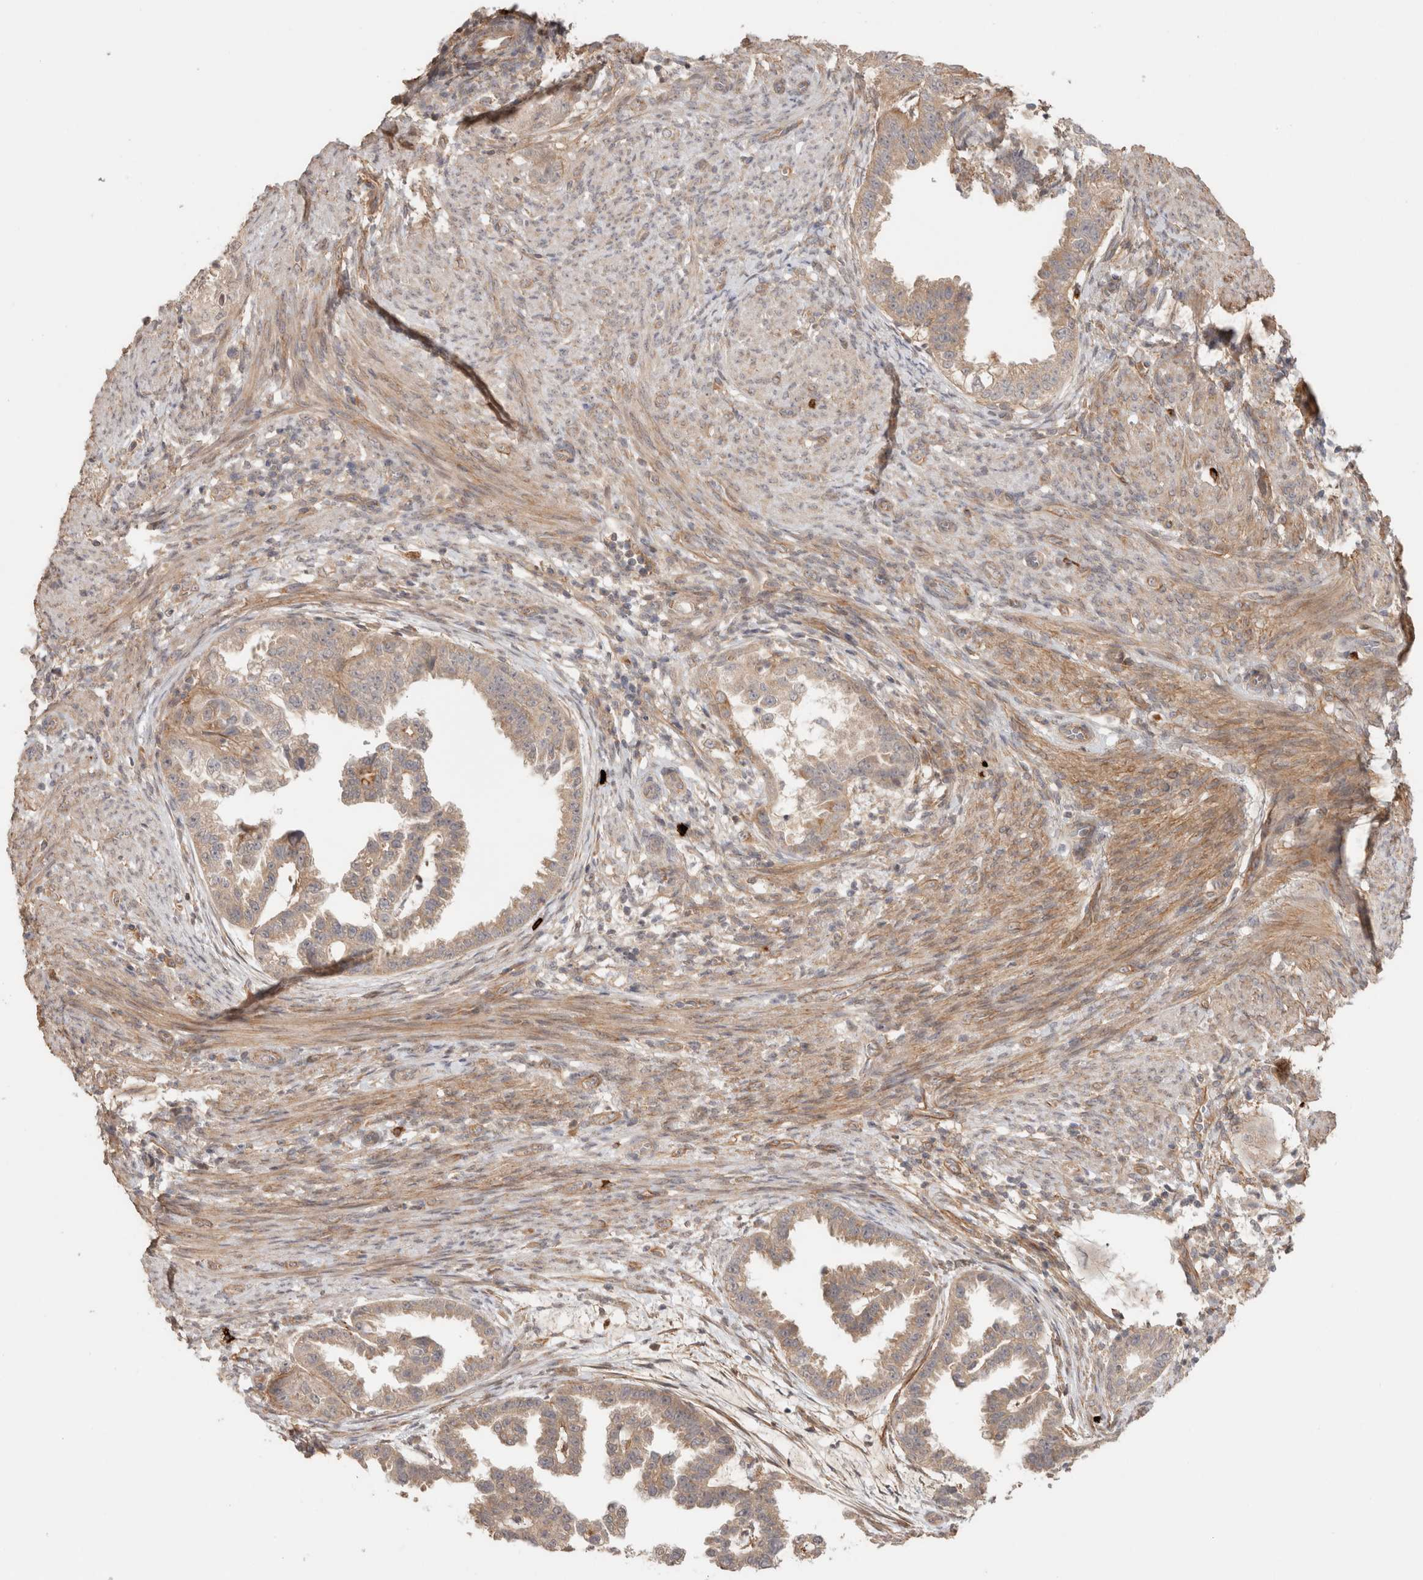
{"staining": {"intensity": "weak", "quantity": ">75%", "location": "cytoplasmic/membranous"}, "tissue": "endometrial cancer", "cell_type": "Tumor cells", "image_type": "cancer", "snomed": [{"axis": "morphology", "description": "Adenocarcinoma, NOS"}, {"axis": "topography", "description": "Endometrium"}], "caption": "Immunohistochemical staining of adenocarcinoma (endometrial) reveals low levels of weak cytoplasmic/membranous positivity in approximately >75% of tumor cells.", "gene": "HSPG2", "patient": {"sex": "female", "age": 85}}